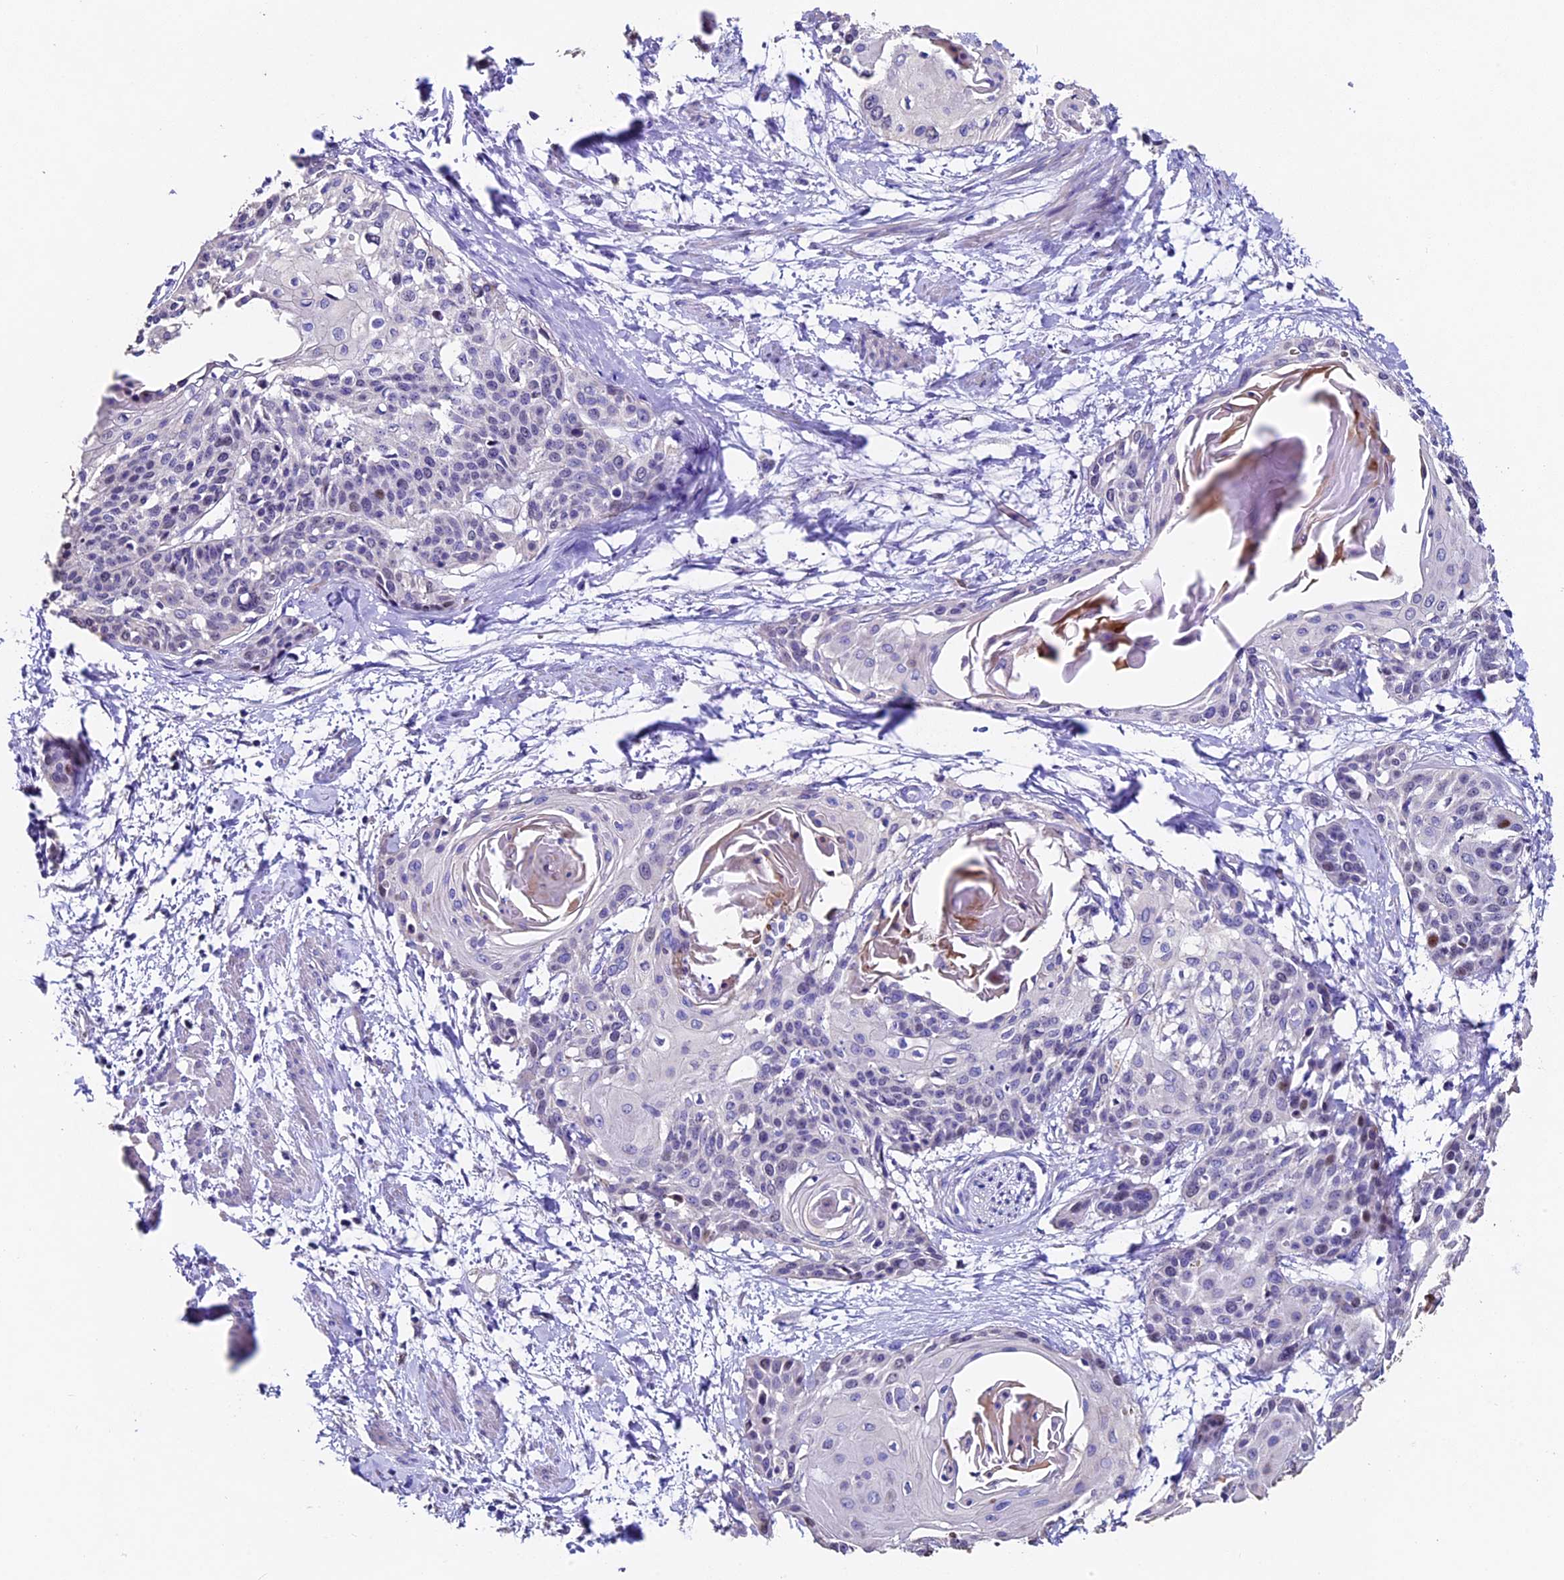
{"staining": {"intensity": "negative", "quantity": "none", "location": "none"}, "tissue": "cervical cancer", "cell_type": "Tumor cells", "image_type": "cancer", "snomed": [{"axis": "morphology", "description": "Squamous cell carcinoma, NOS"}, {"axis": "topography", "description": "Cervix"}], "caption": "This is an immunohistochemistry photomicrograph of cervical cancer. There is no positivity in tumor cells.", "gene": "FBXW9", "patient": {"sex": "female", "age": 57}}